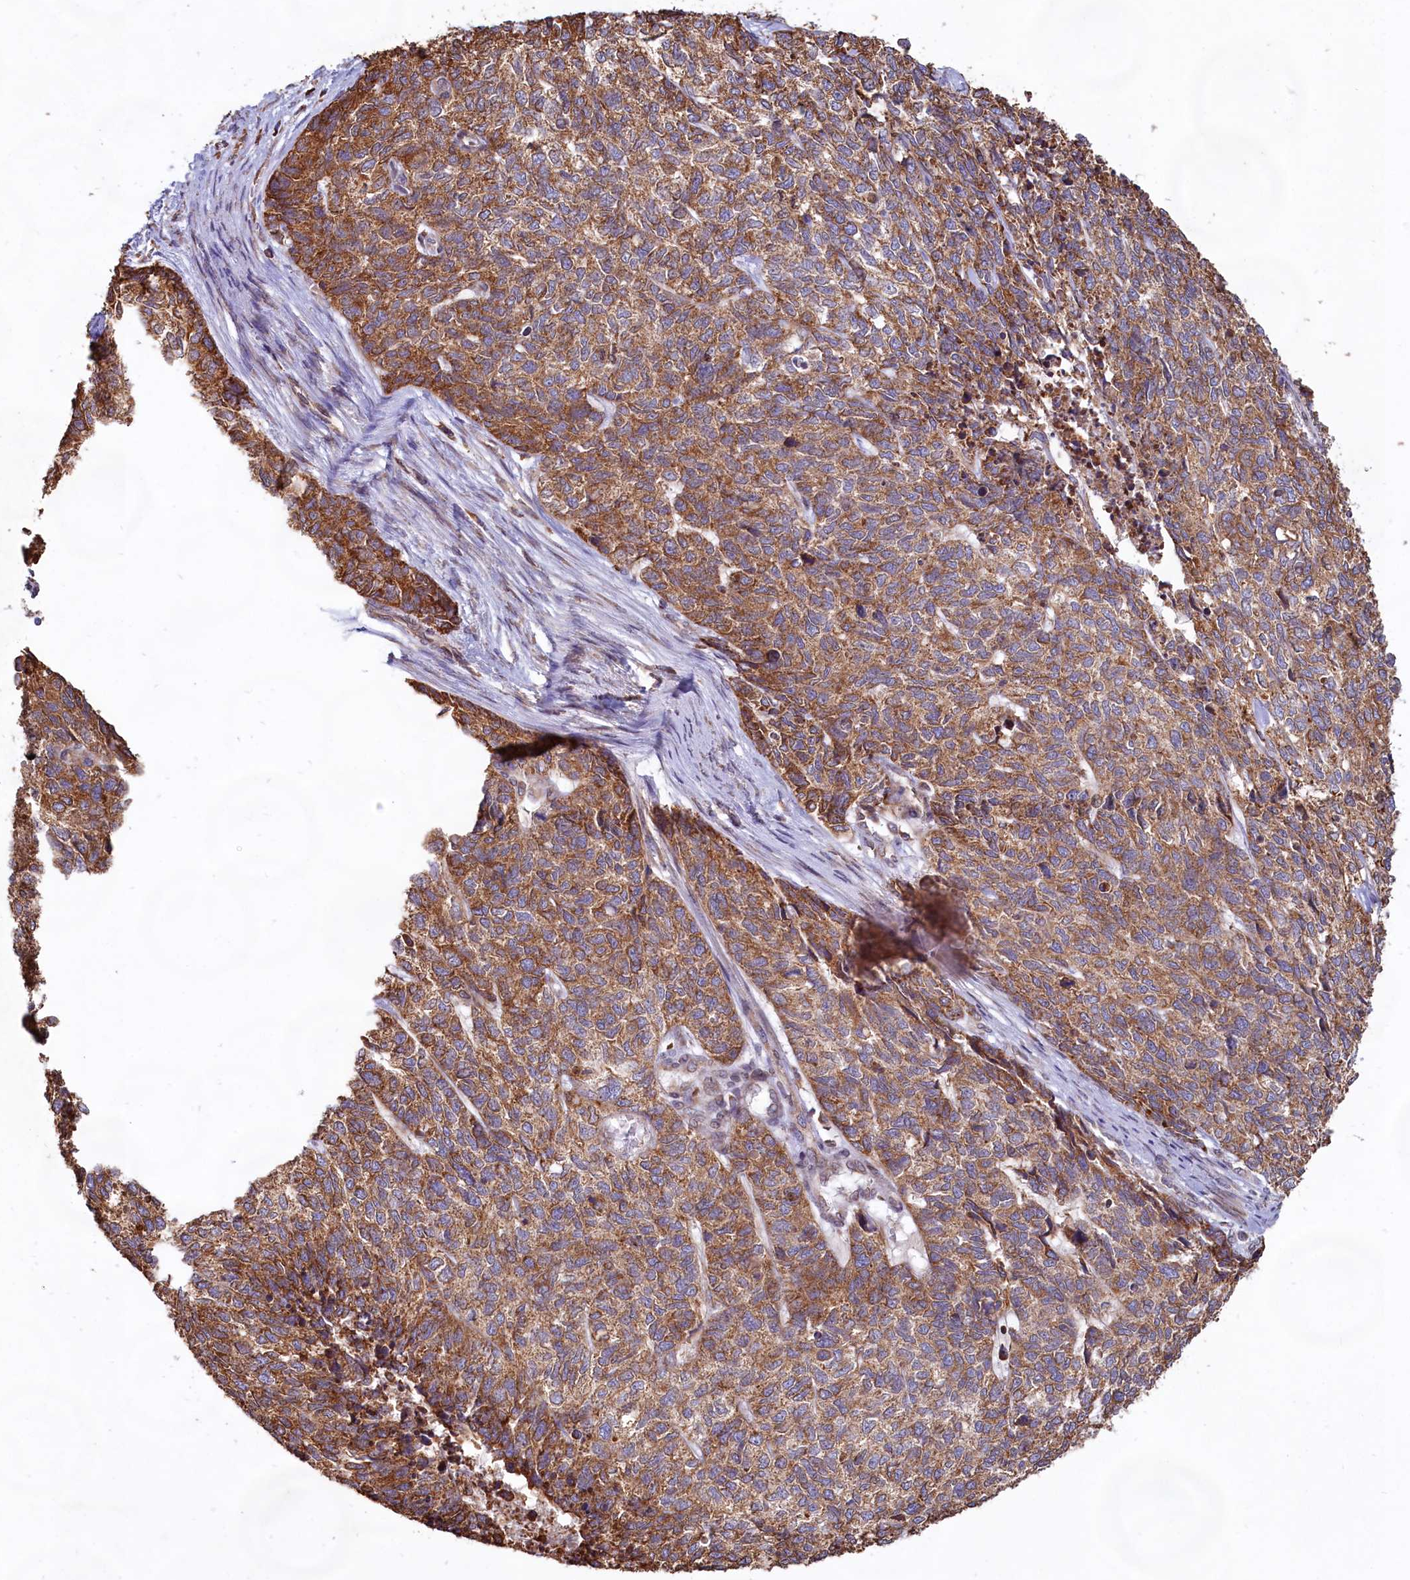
{"staining": {"intensity": "moderate", "quantity": ">75%", "location": "cytoplasmic/membranous"}, "tissue": "cervical cancer", "cell_type": "Tumor cells", "image_type": "cancer", "snomed": [{"axis": "morphology", "description": "Squamous cell carcinoma, NOS"}, {"axis": "topography", "description": "Cervix"}], "caption": "Protein expression by immunohistochemistry (IHC) displays moderate cytoplasmic/membranous expression in approximately >75% of tumor cells in cervical cancer (squamous cell carcinoma).", "gene": "TBC1D19", "patient": {"sex": "female", "age": 63}}